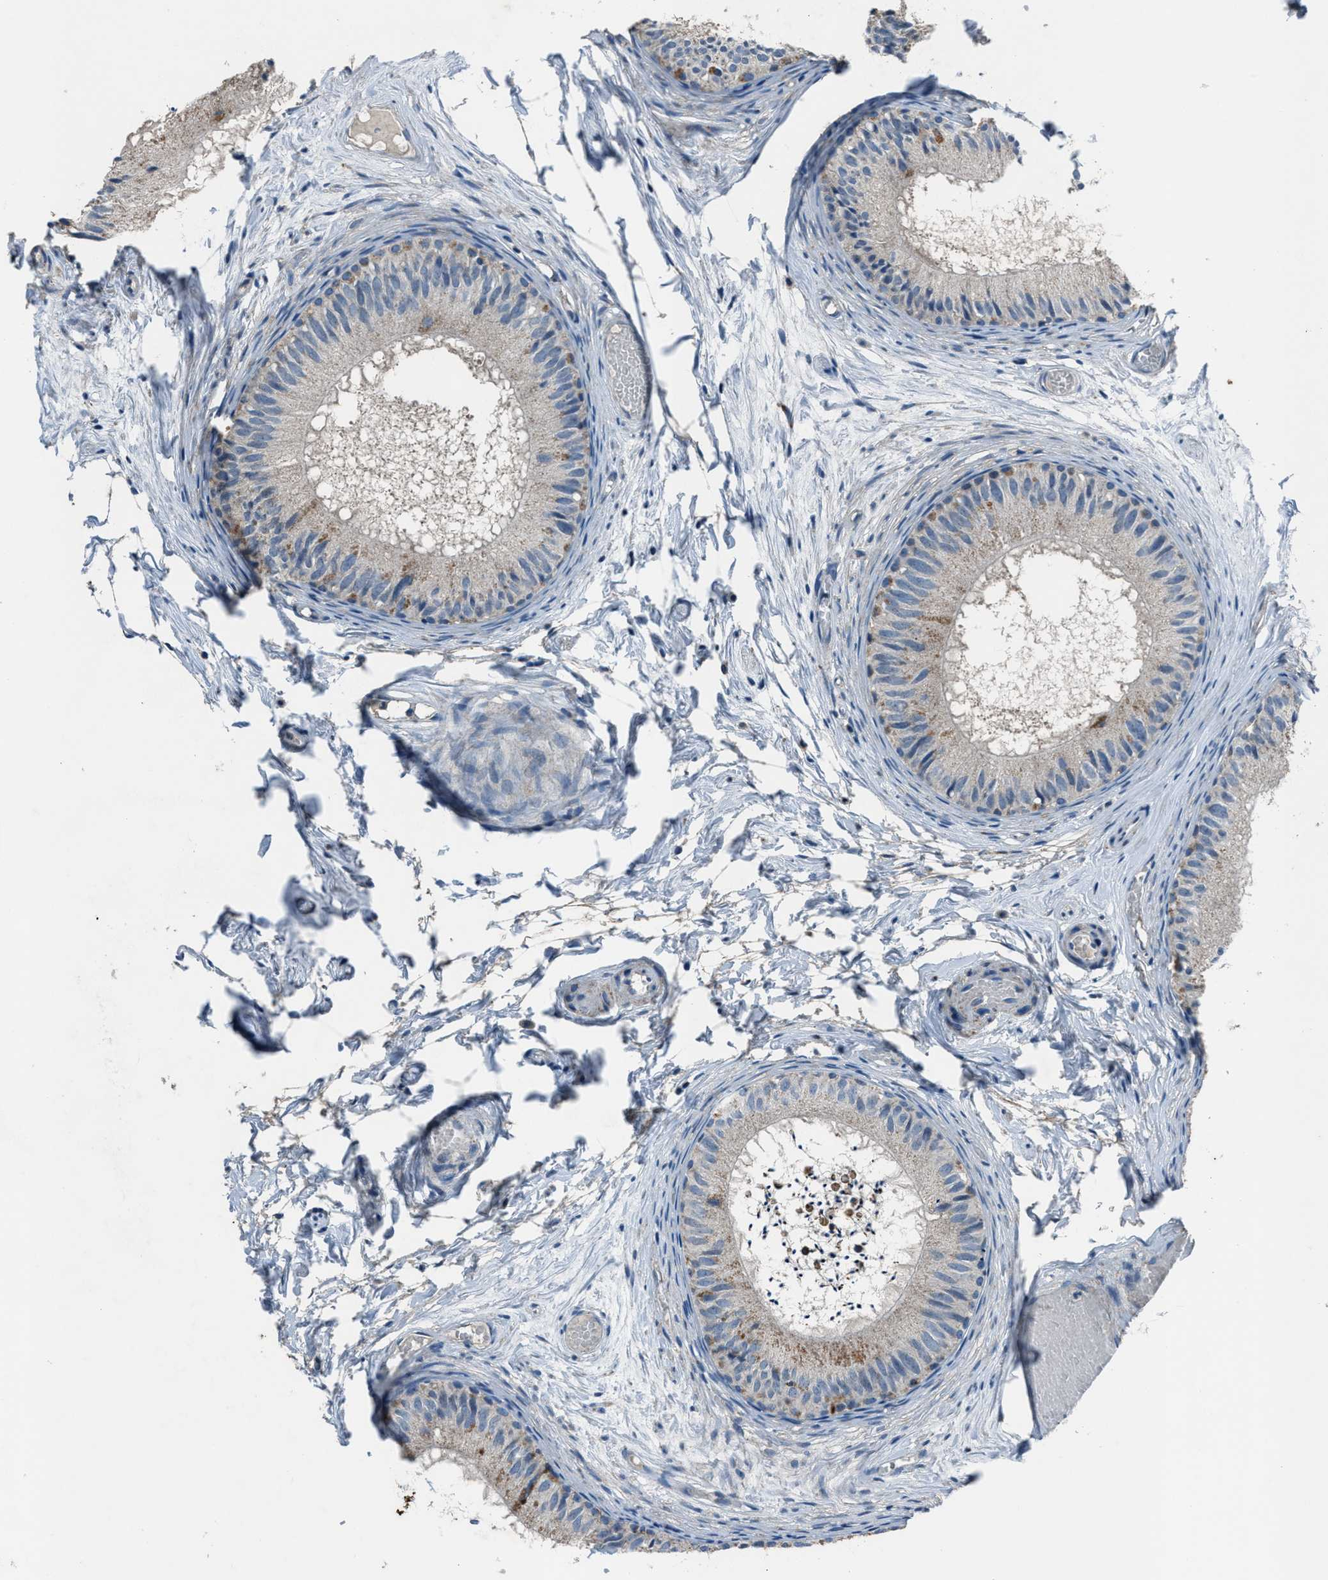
{"staining": {"intensity": "moderate", "quantity": "<25%", "location": "cytoplasmic/membranous"}, "tissue": "epididymis", "cell_type": "Glandular cells", "image_type": "normal", "snomed": [{"axis": "morphology", "description": "Normal tissue, NOS"}, {"axis": "topography", "description": "Epididymis"}], "caption": "IHC photomicrograph of benign epididymis stained for a protein (brown), which displays low levels of moderate cytoplasmic/membranous positivity in approximately <25% of glandular cells.", "gene": "ADAM2", "patient": {"sex": "male", "age": 46}}